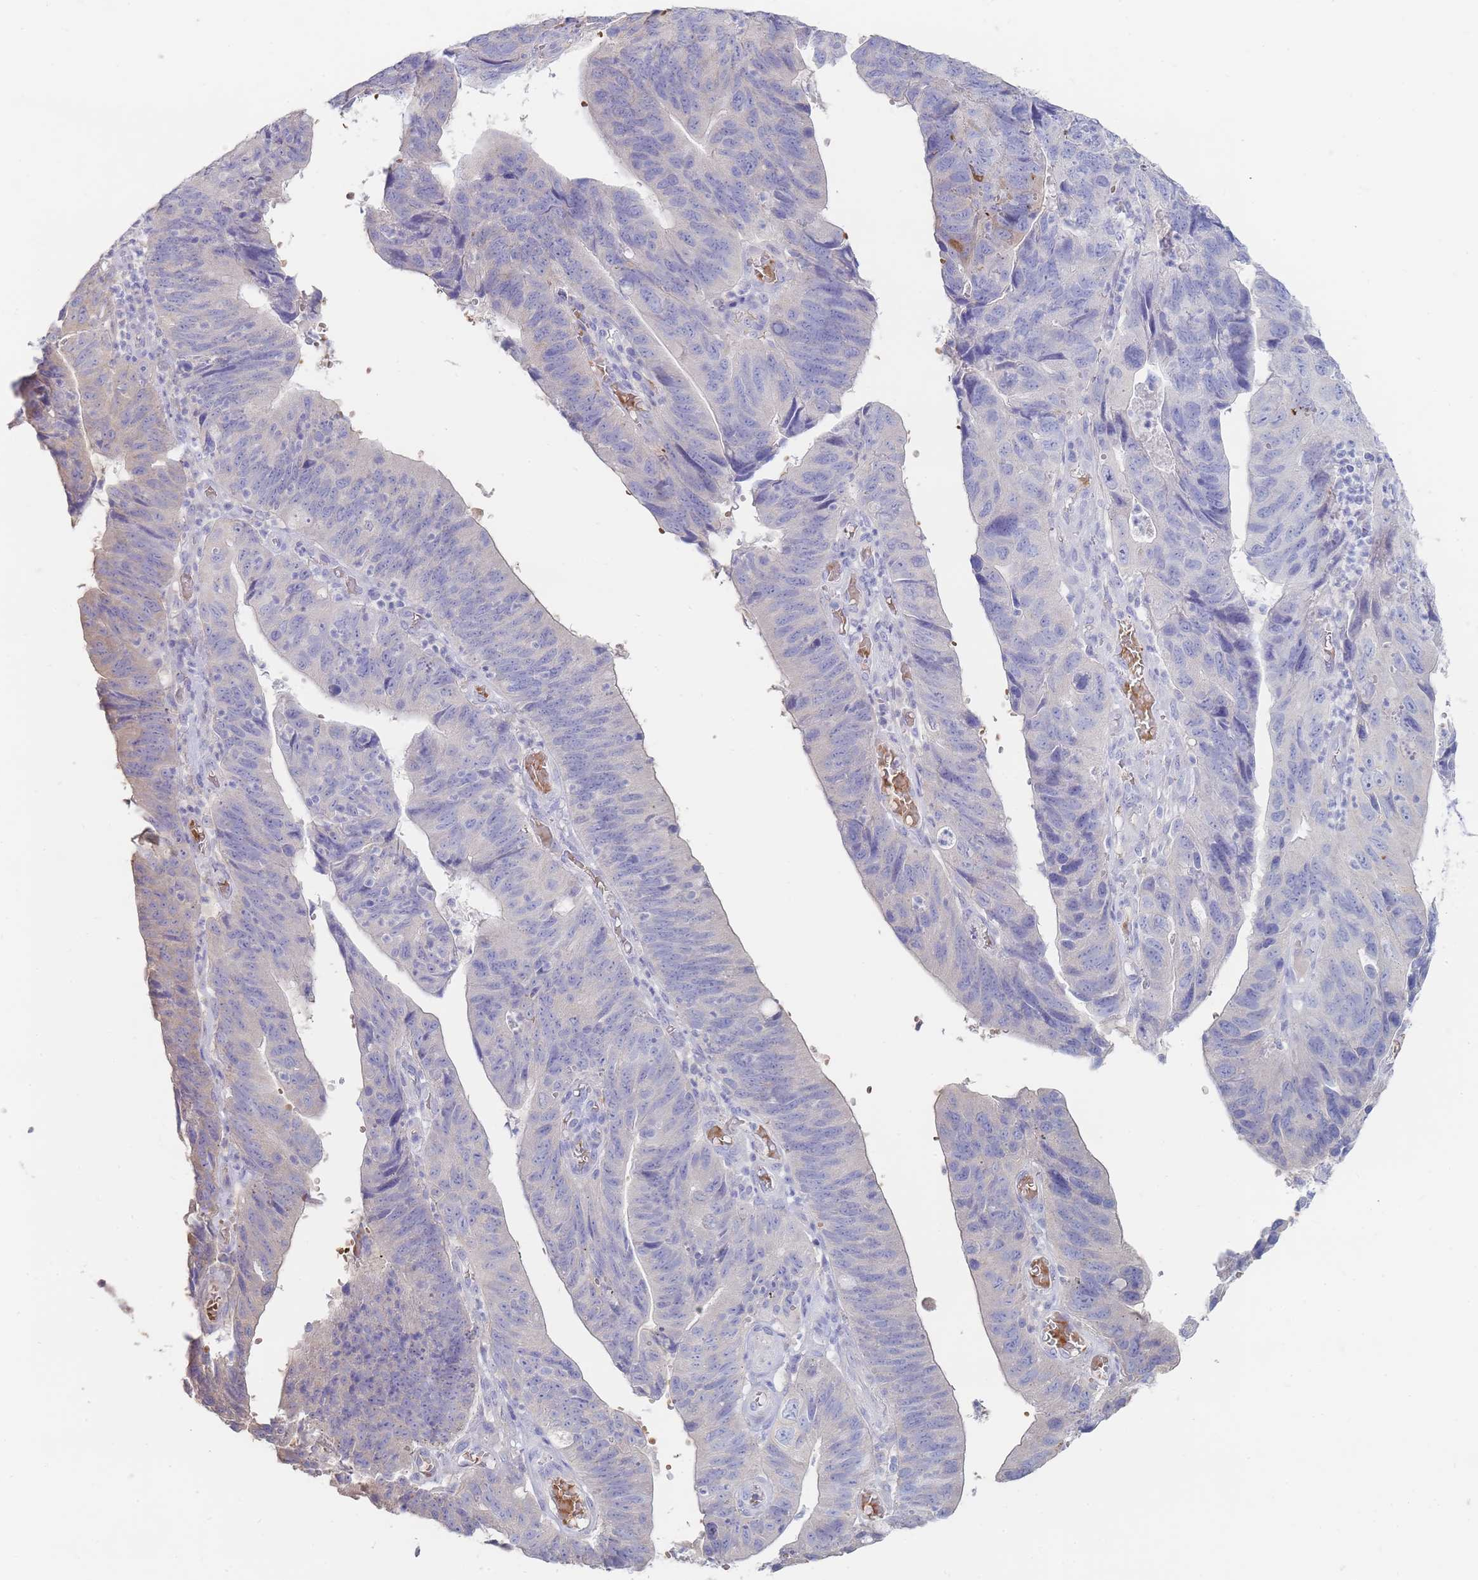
{"staining": {"intensity": "negative", "quantity": "none", "location": "none"}, "tissue": "stomach cancer", "cell_type": "Tumor cells", "image_type": "cancer", "snomed": [{"axis": "morphology", "description": "Adenocarcinoma, NOS"}, {"axis": "topography", "description": "Stomach"}], "caption": "A micrograph of human adenocarcinoma (stomach) is negative for staining in tumor cells.", "gene": "HBG2", "patient": {"sex": "male", "age": 59}}